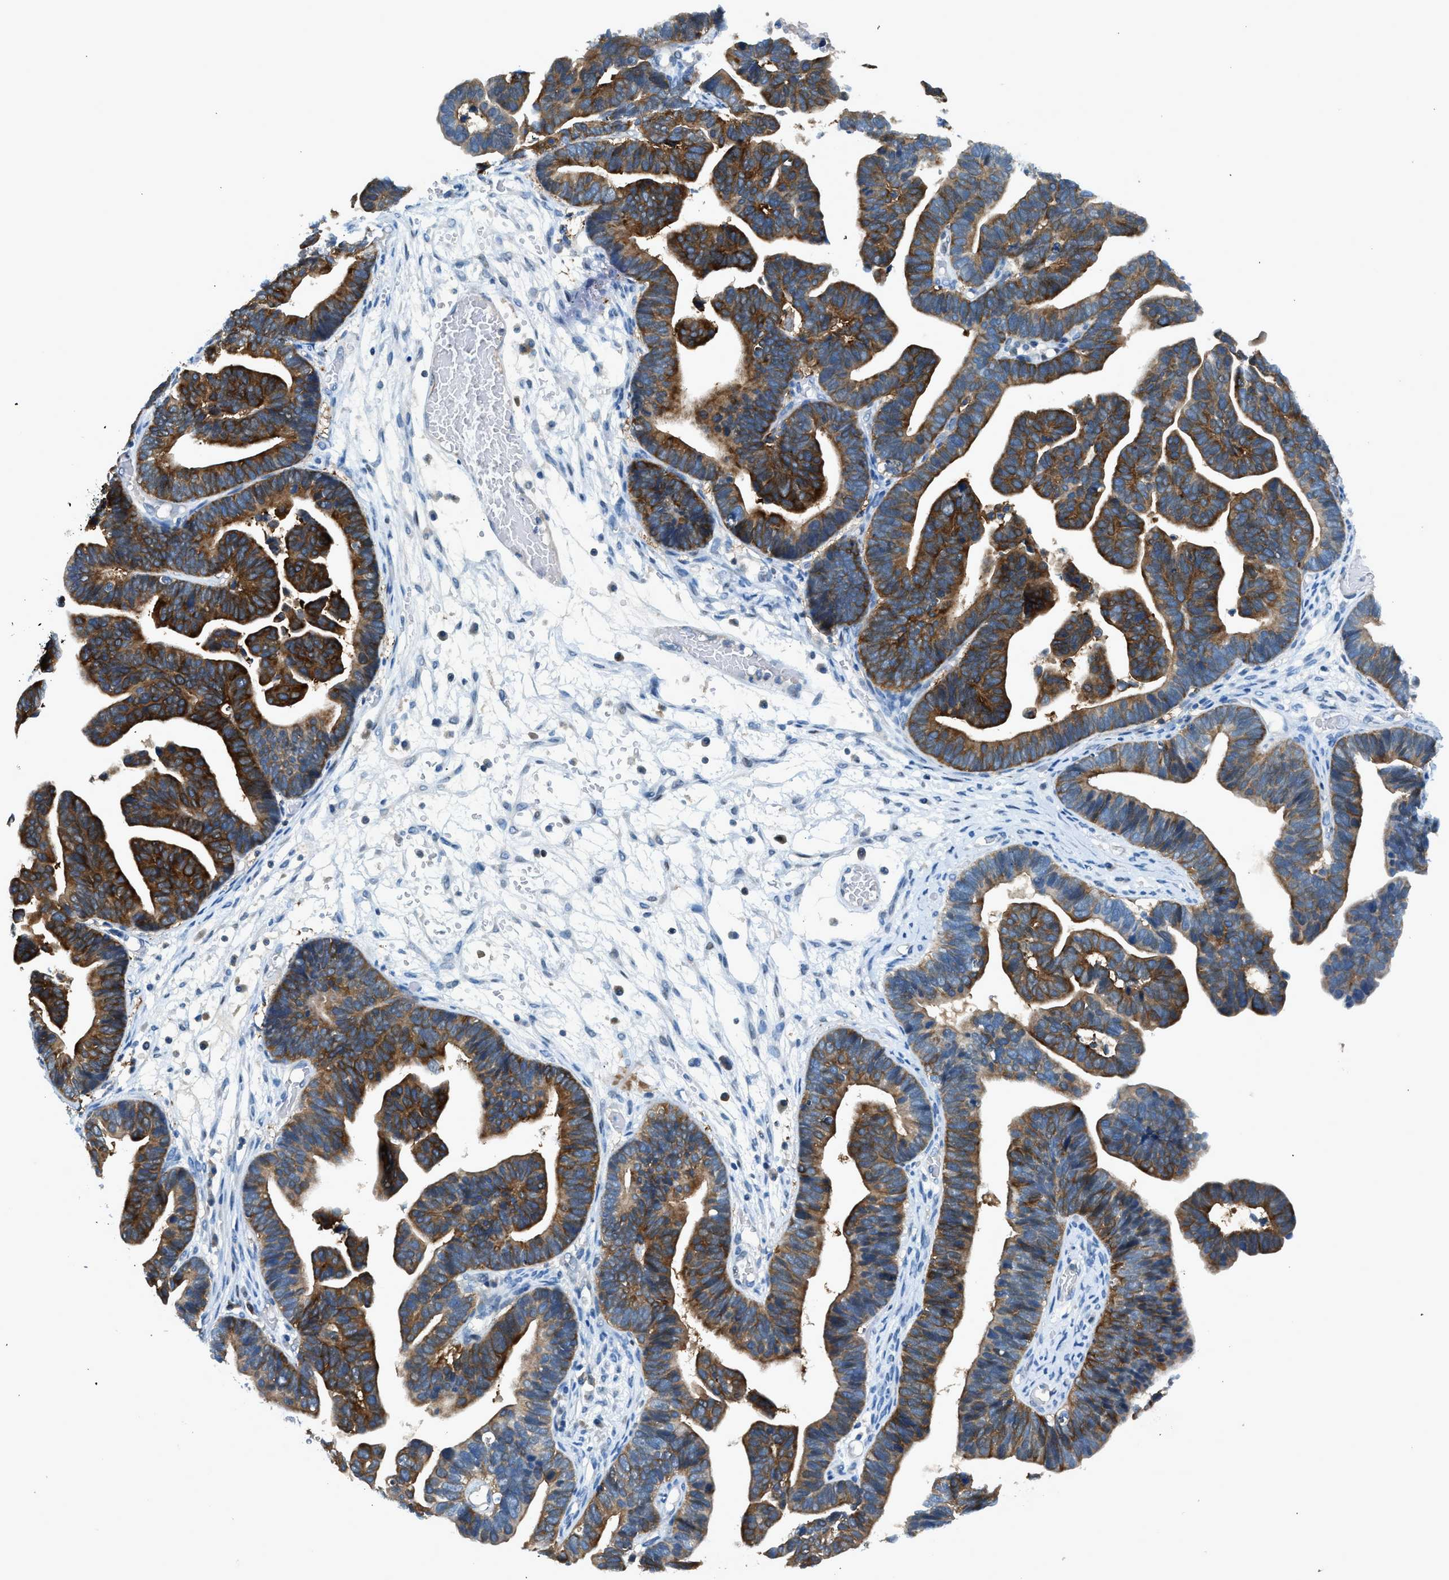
{"staining": {"intensity": "strong", "quantity": ">75%", "location": "cytoplasmic/membranous"}, "tissue": "ovarian cancer", "cell_type": "Tumor cells", "image_type": "cancer", "snomed": [{"axis": "morphology", "description": "Cystadenocarcinoma, serous, NOS"}, {"axis": "topography", "description": "Ovary"}], "caption": "This is an image of IHC staining of ovarian cancer, which shows strong staining in the cytoplasmic/membranous of tumor cells.", "gene": "LMLN", "patient": {"sex": "female", "age": 56}}